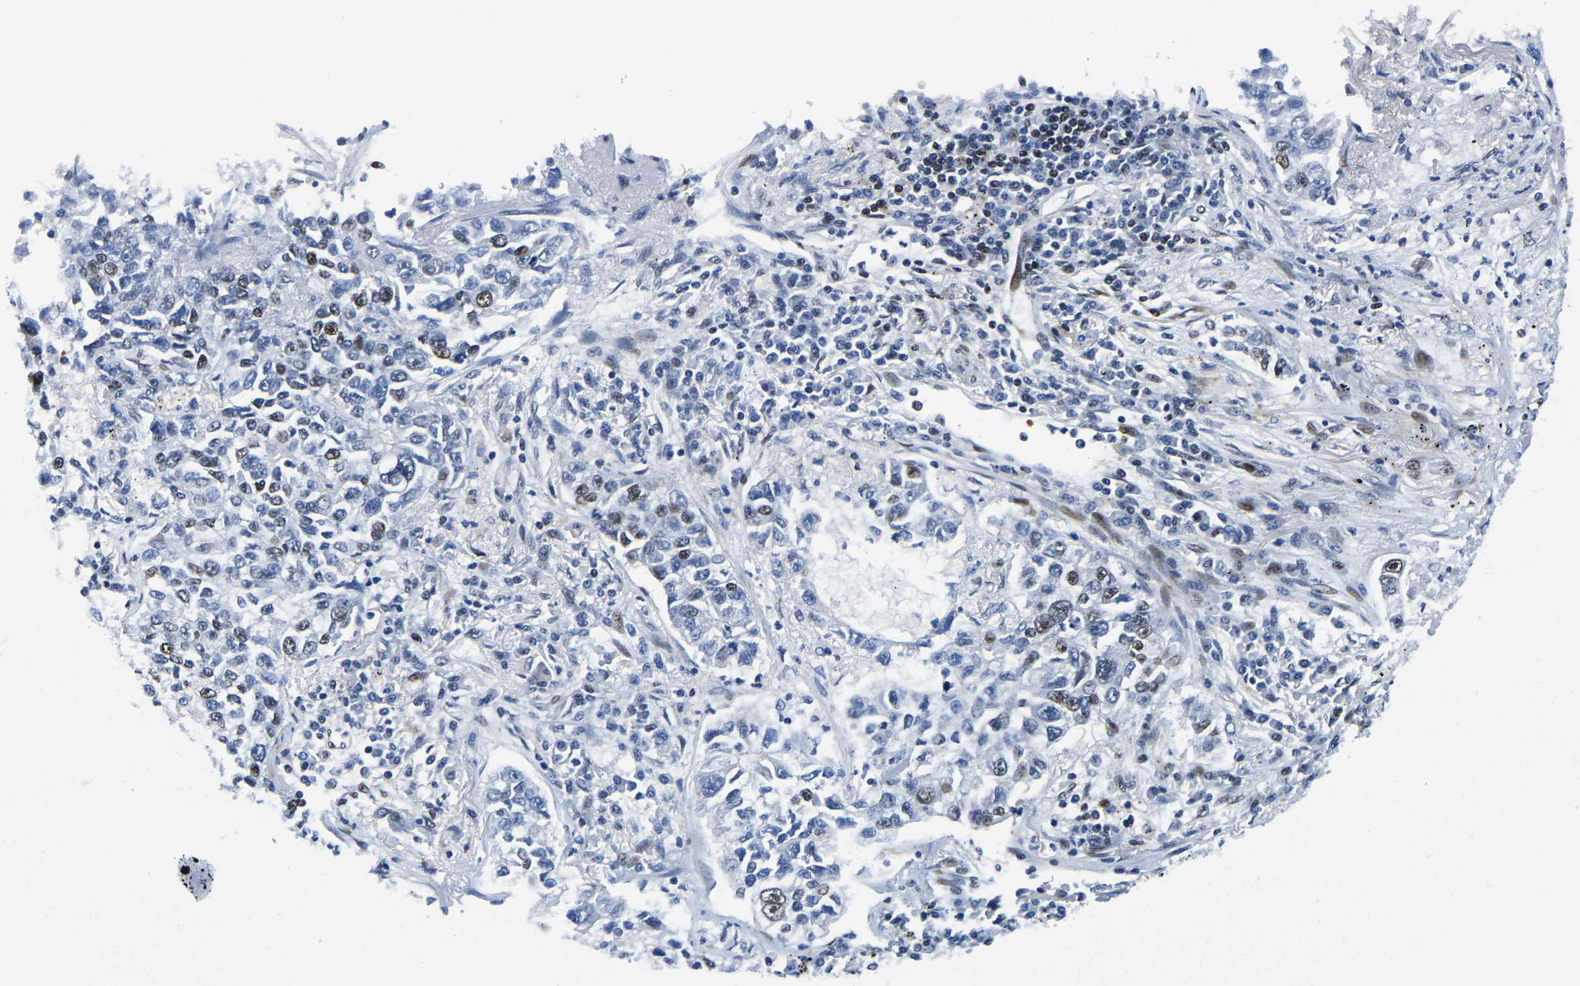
{"staining": {"intensity": "strong", "quantity": ">75%", "location": "nuclear"}, "tissue": "lung cancer", "cell_type": "Tumor cells", "image_type": "cancer", "snomed": [{"axis": "morphology", "description": "Adenocarcinoma, NOS"}, {"axis": "topography", "description": "Lung"}], "caption": "The photomicrograph demonstrates a brown stain indicating the presence of a protein in the nuclear of tumor cells in lung cancer (adenocarcinoma).", "gene": "UBA1", "patient": {"sex": "male", "age": 49}}